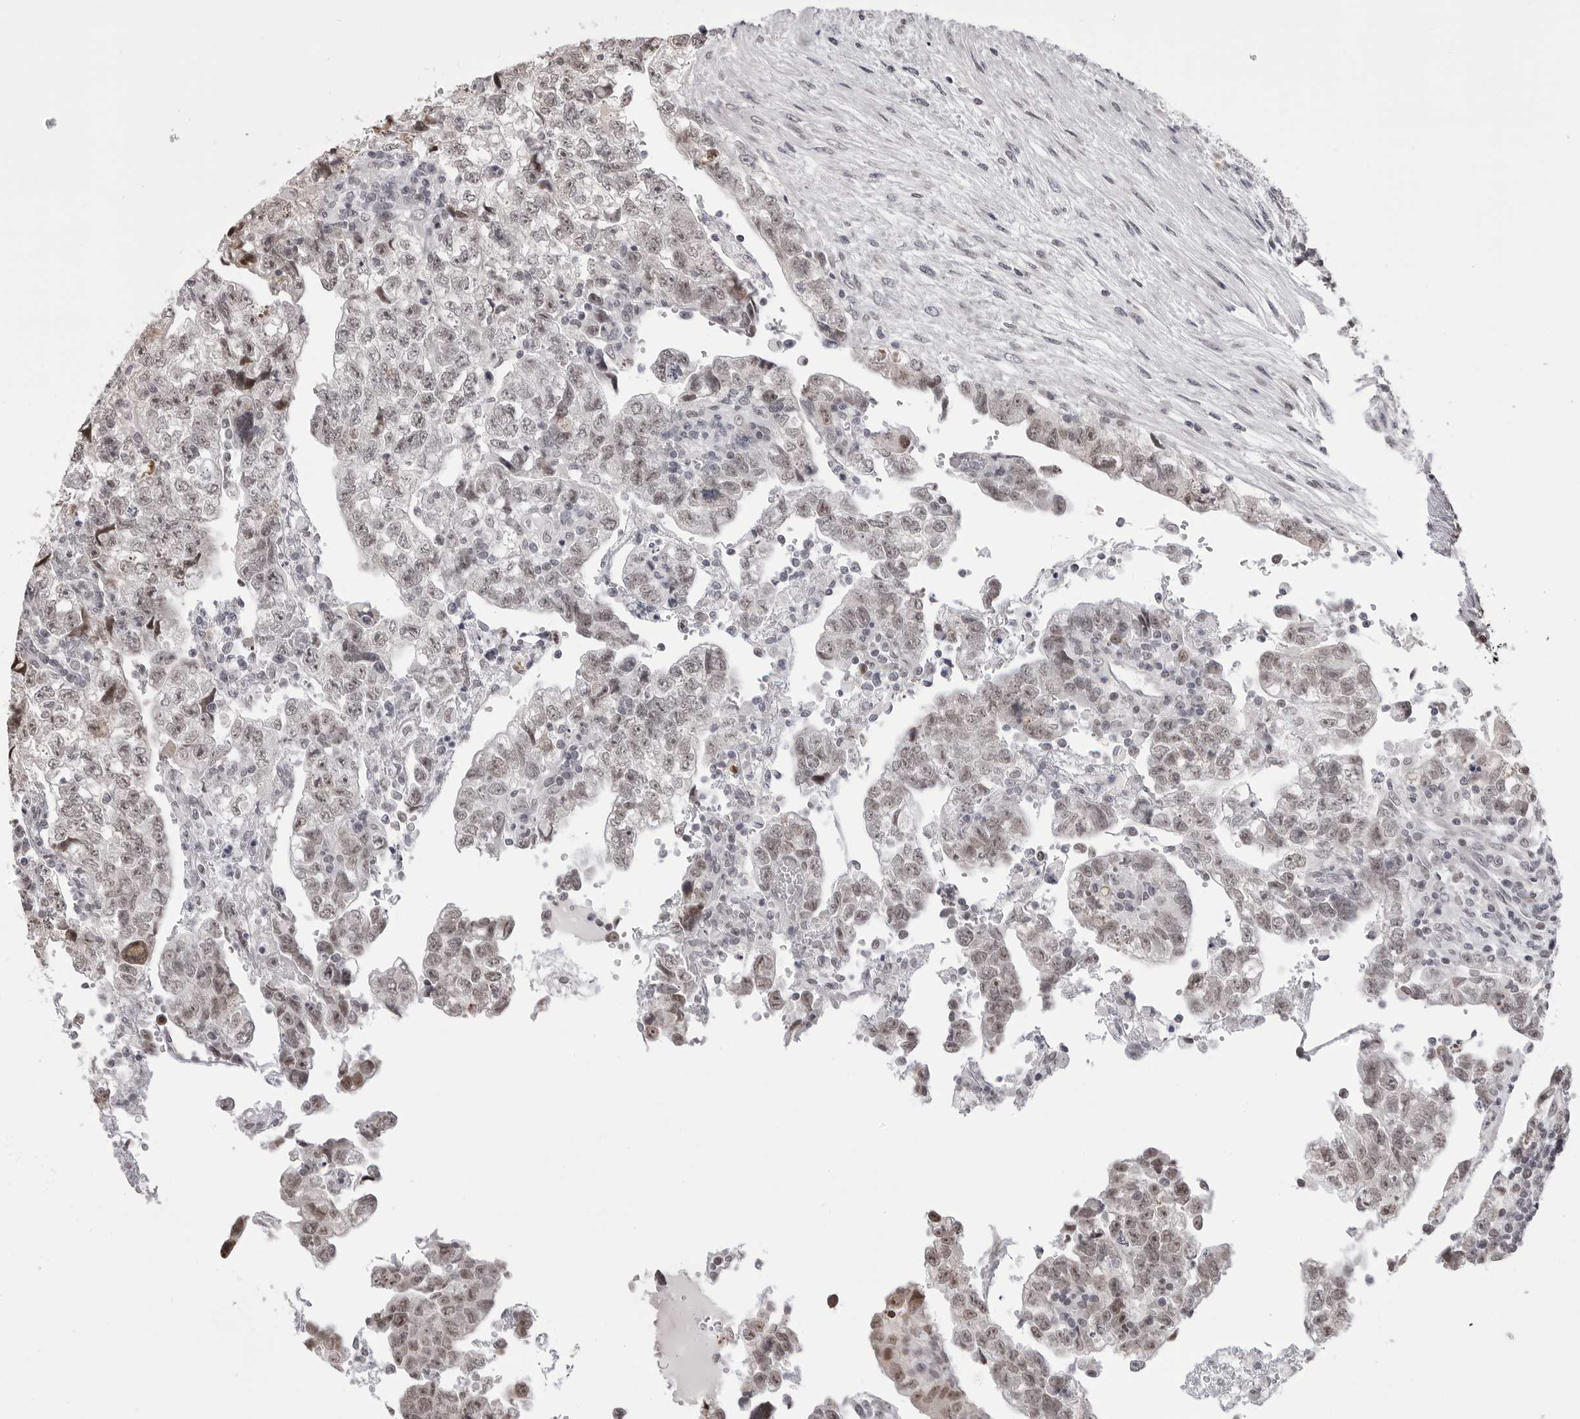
{"staining": {"intensity": "weak", "quantity": "<25%", "location": "nuclear"}, "tissue": "testis cancer", "cell_type": "Tumor cells", "image_type": "cancer", "snomed": [{"axis": "morphology", "description": "Normal tissue, NOS"}, {"axis": "morphology", "description": "Carcinoma, Embryonal, NOS"}, {"axis": "topography", "description": "Testis"}], "caption": "Tumor cells are negative for brown protein staining in testis cancer.", "gene": "PHF3", "patient": {"sex": "male", "age": 36}}